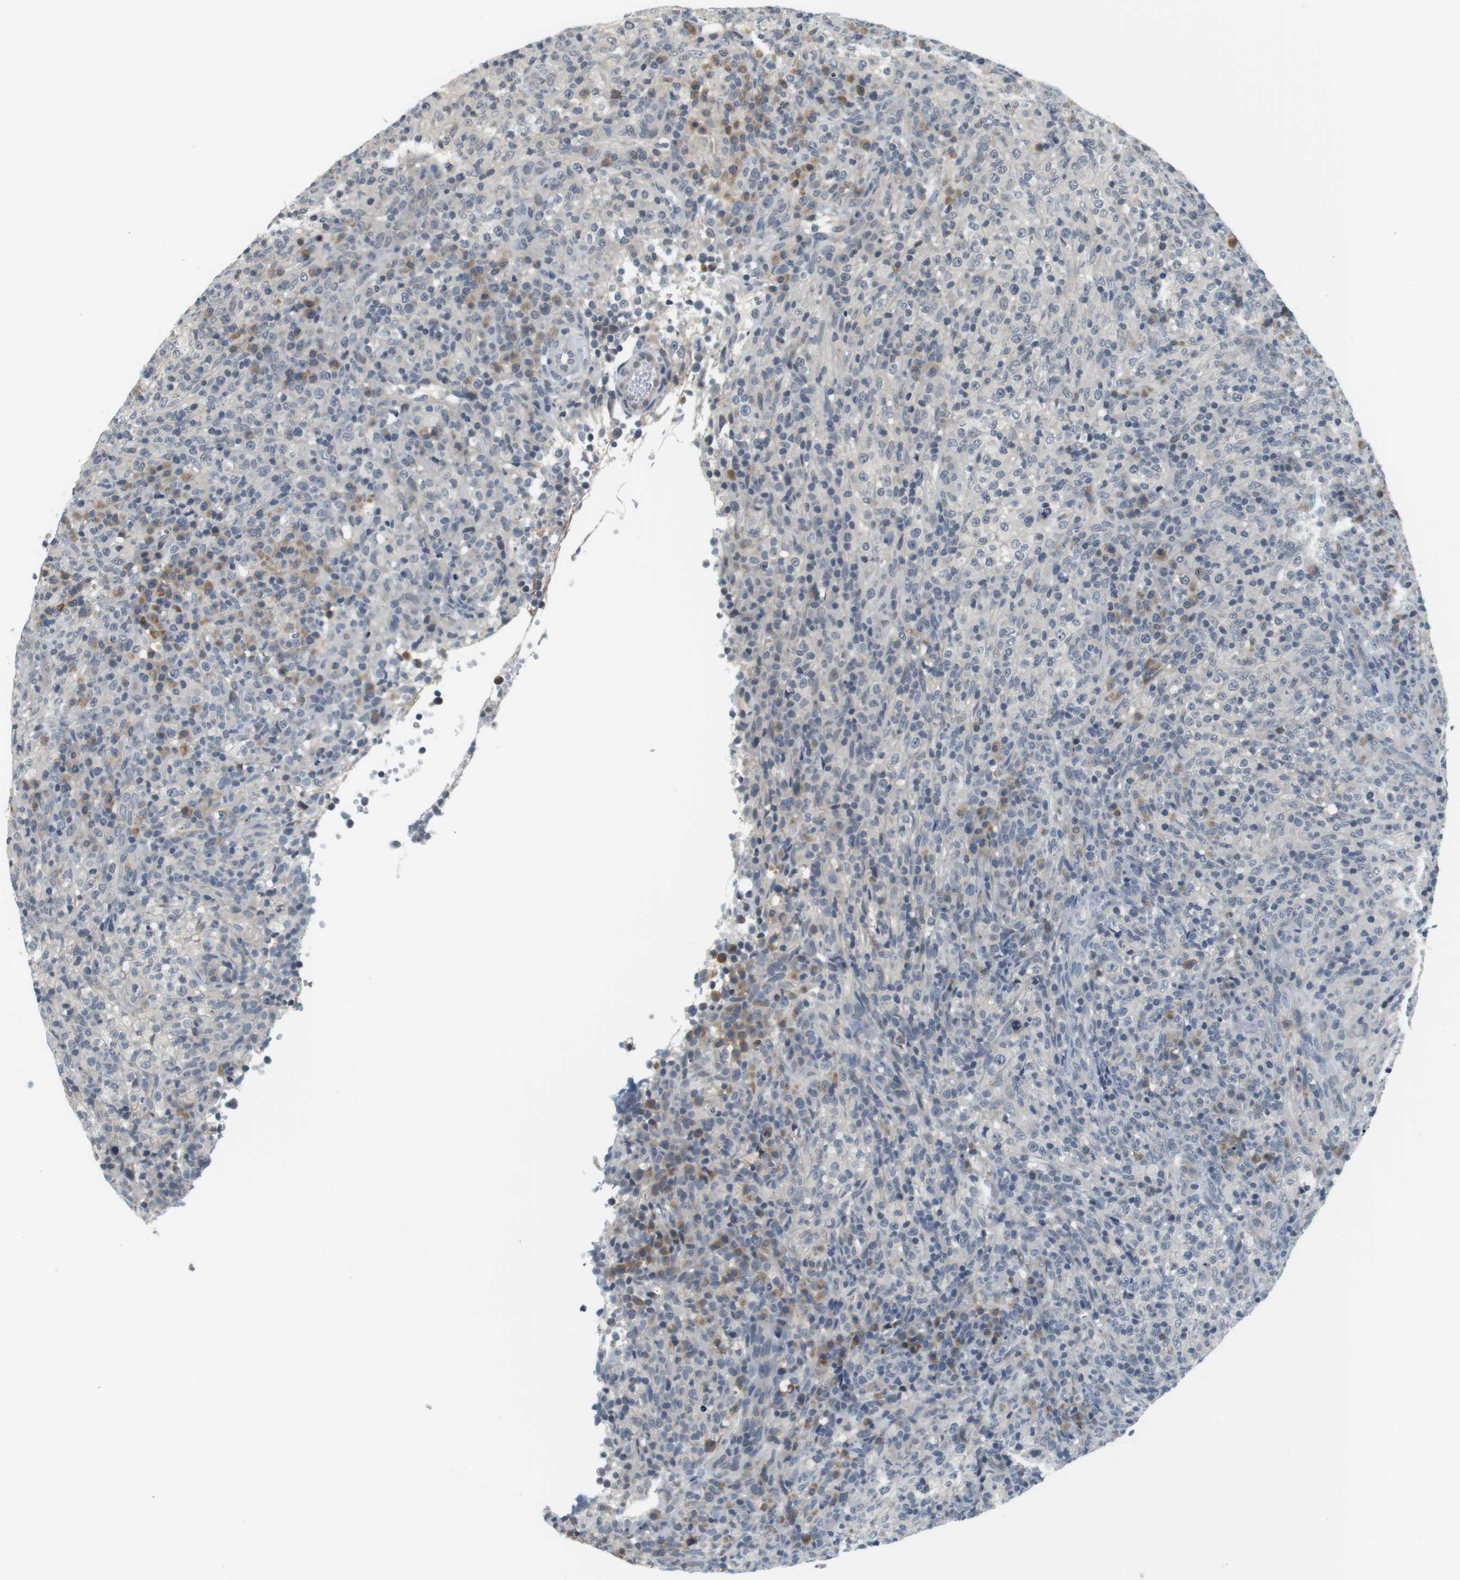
{"staining": {"intensity": "negative", "quantity": "none", "location": "none"}, "tissue": "lymphoma", "cell_type": "Tumor cells", "image_type": "cancer", "snomed": [{"axis": "morphology", "description": "Malignant lymphoma, non-Hodgkin's type, High grade"}, {"axis": "topography", "description": "Lymph node"}], "caption": "Immunohistochemistry of lymphoma demonstrates no expression in tumor cells. Brightfield microscopy of immunohistochemistry stained with DAB (3,3'-diaminobenzidine) (brown) and hematoxylin (blue), captured at high magnification.", "gene": "WNT7A", "patient": {"sex": "female", "age": 76}}